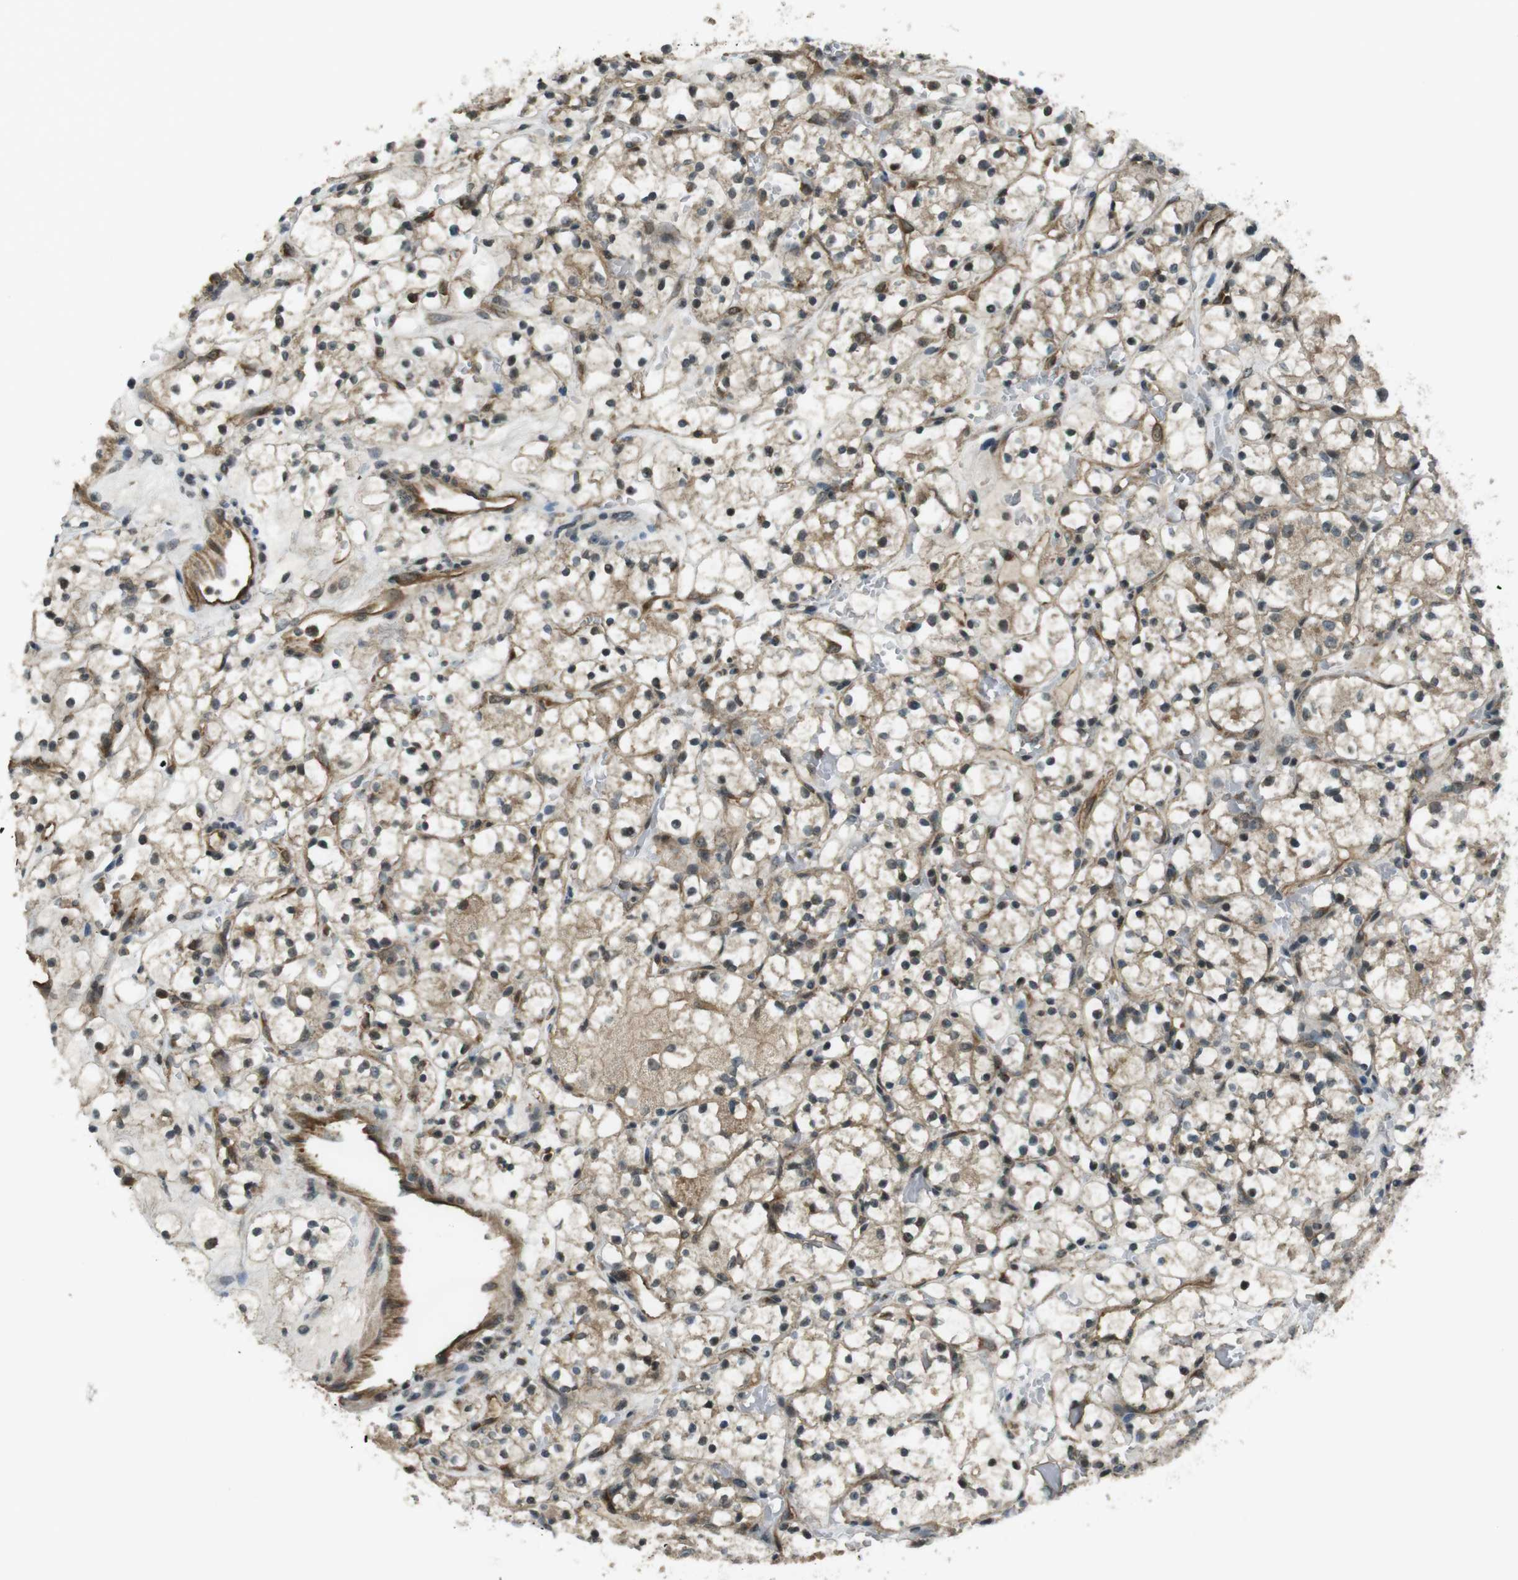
{"staining": {"intensity": "moderate", "quantity": ">75%", "location": "cytoplasmic/membranous,nuclear"}, "tissue": "renal cancer", "cell_type": "Tumor cells", "image_type": "cancer", "snomed": [{"axis": "morphology", "description": "Adenocarcinoma, NOS"}, {"axis": "topography", "description": "Kidney"}], "caption": "IHC of renal cancer (adenocarcinoma) reveals medium levels of moderate cytoplasmic/membranous and nuclear expression in approximately >75% of tumor cells.", "gene": "TIAM2", "patient": {"sex": "female", "age": 60}}